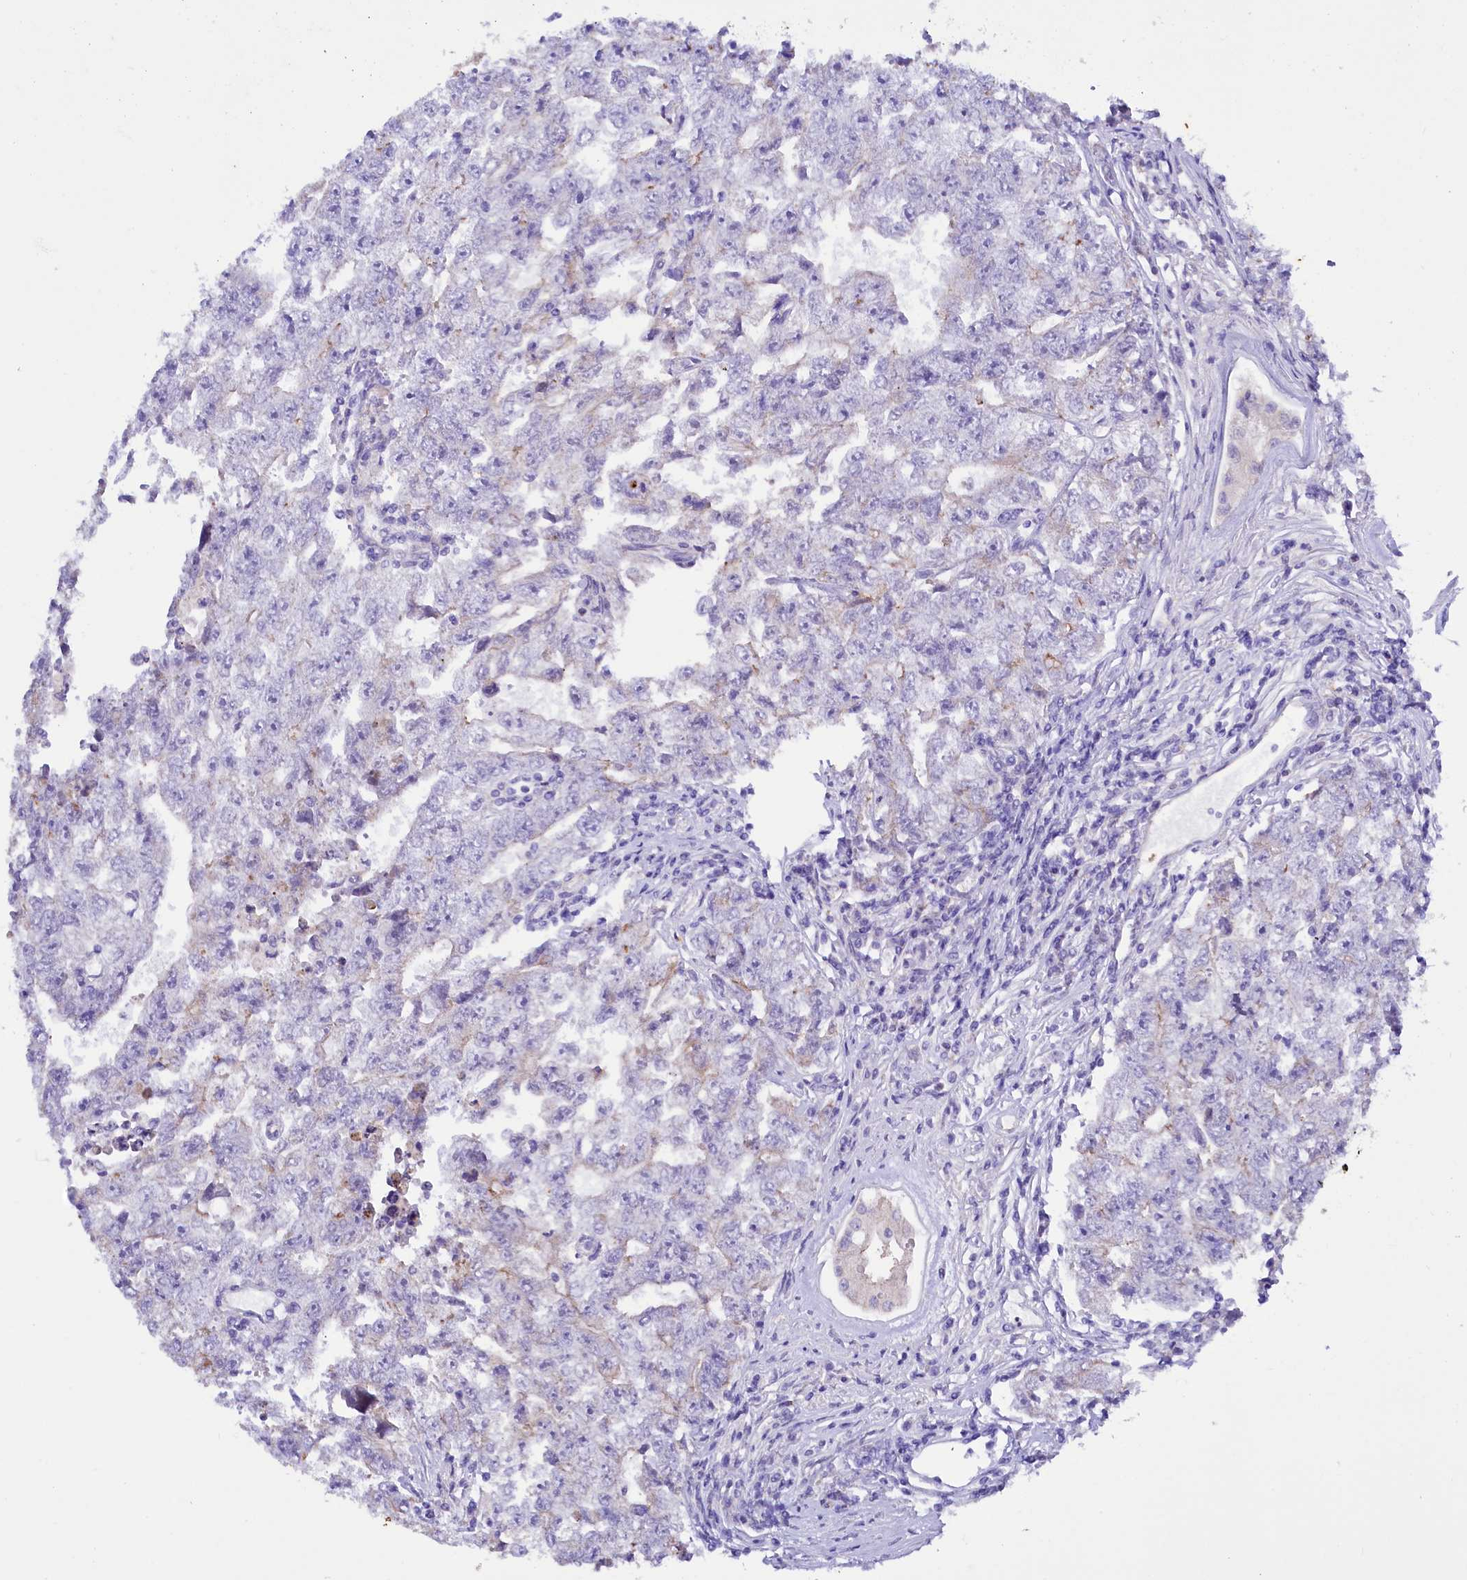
{"staining": {"intensity": "moderate", "quantity": "<25%", "location": "cytoplasmic/membranous"}, "tissue": "testis cancer", "cell_type": "Tumor cells", "image_type": "cancer", "snomed": [{"axis": "morphology", "description": "Carcinoma, Embryonal, NOS"}, {"axis": "topography", "description": "Testis"}], "caption": "Testis cancer stained with DAB (3,3'-diaminobenzidine) immunohistochemistry (IHC) displays low levels of moderate cytoplasmic/membranous expression in approximately <25% of tumor cells.", "gene": "FAAP20", "patient": {"sex": "male", "age": 17}}